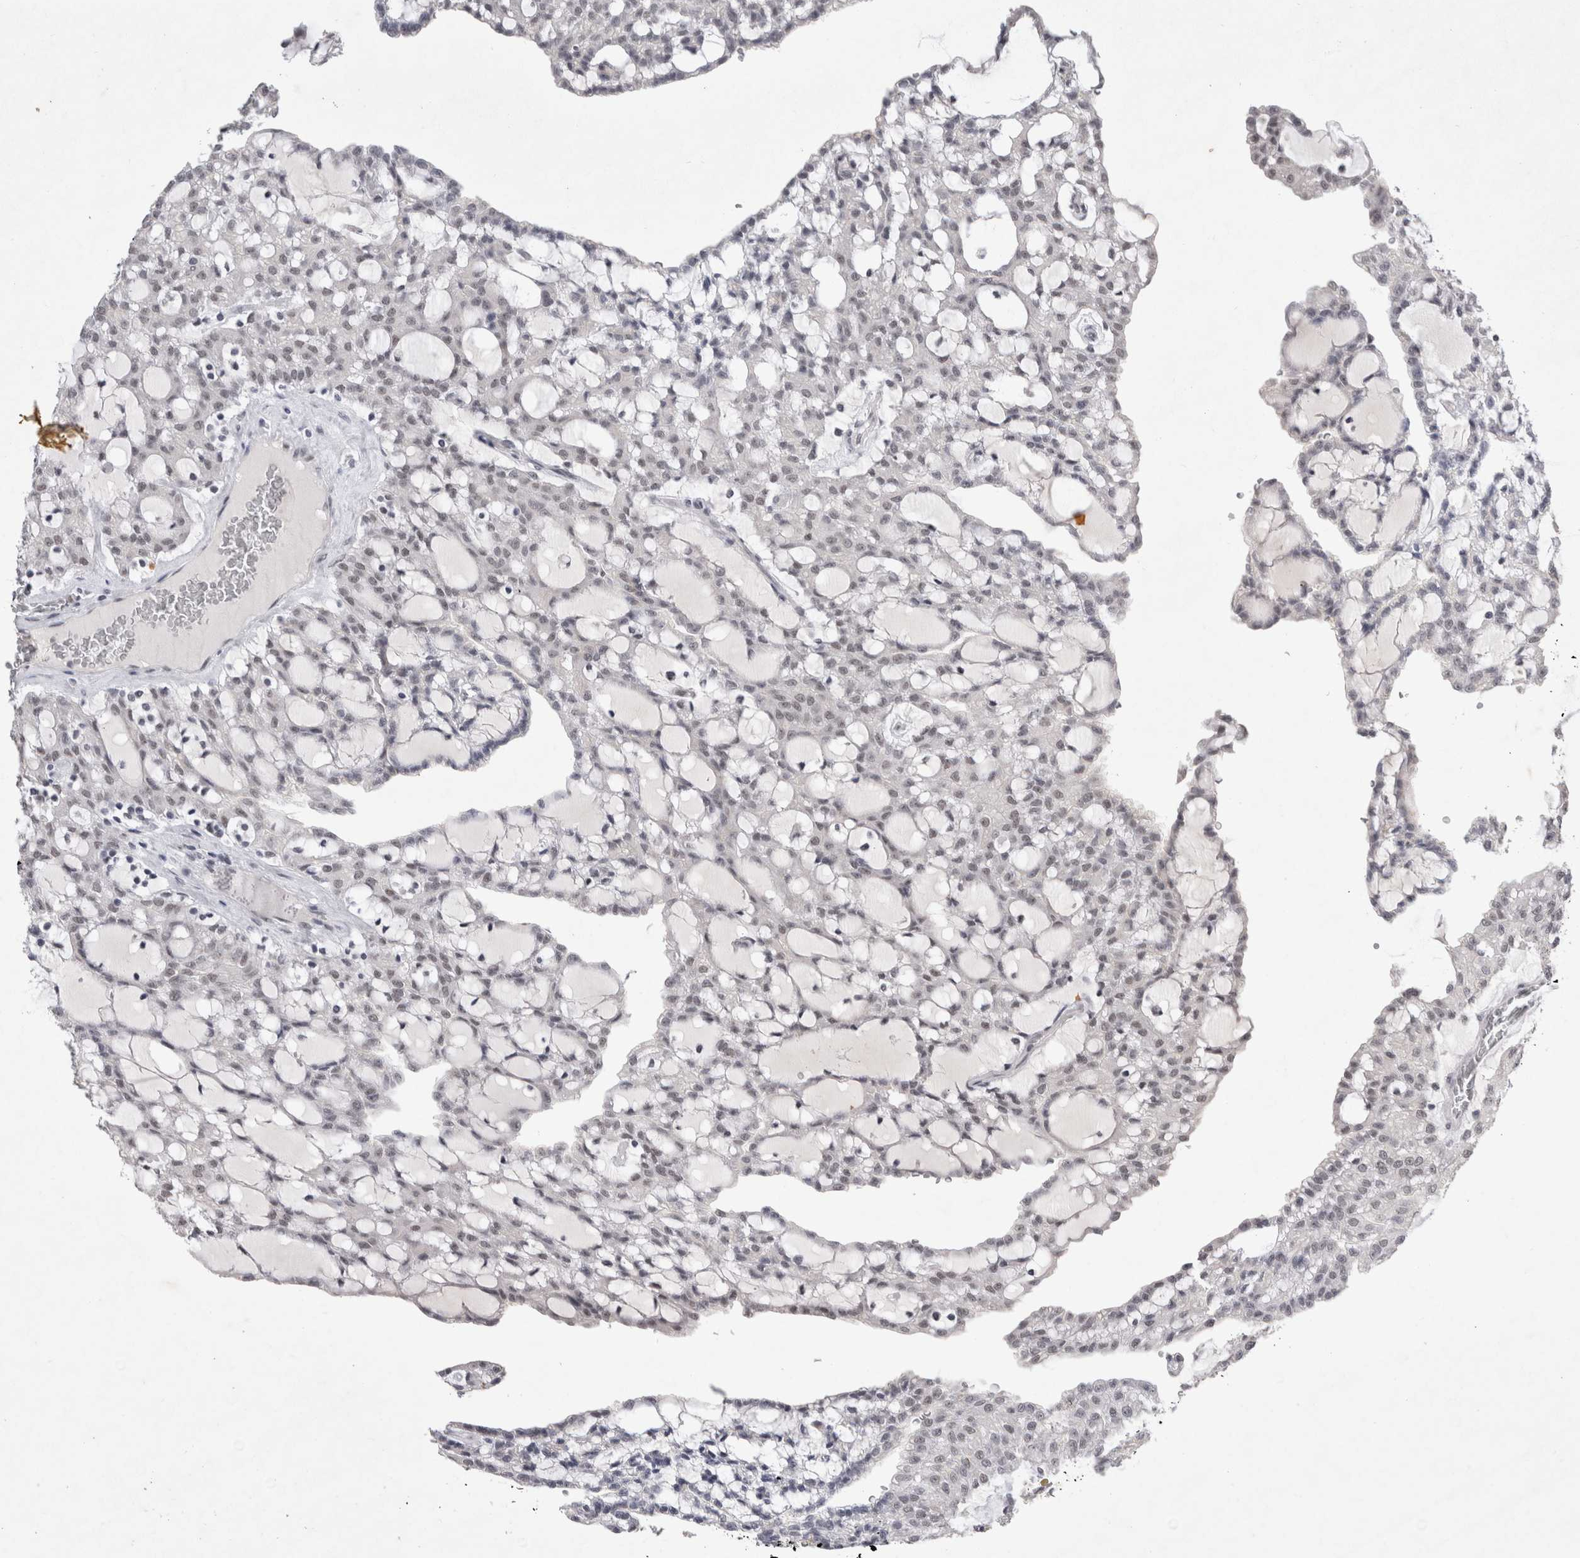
{"staining": {"intensity": "negative", "quantity": "none", "location": "none"}, "tissue": "renal cancer", "cell_type": "Tumor cells", "image_type": "cancer", "snomed": [{"axis": "morphology", "description": "Adenocarcinoma, NOS"}, {"axis": "topography", "description": "Kidney"}], "caption": "Immunohistochemistry (IHC) image of neoplastic tissue: human renal cancer (adenocarcinoma) stained with DAB displays no significant protein positivity in tumor cells.", "gene": "RBM6", "patient": {"sex": "male", "age": 63}}